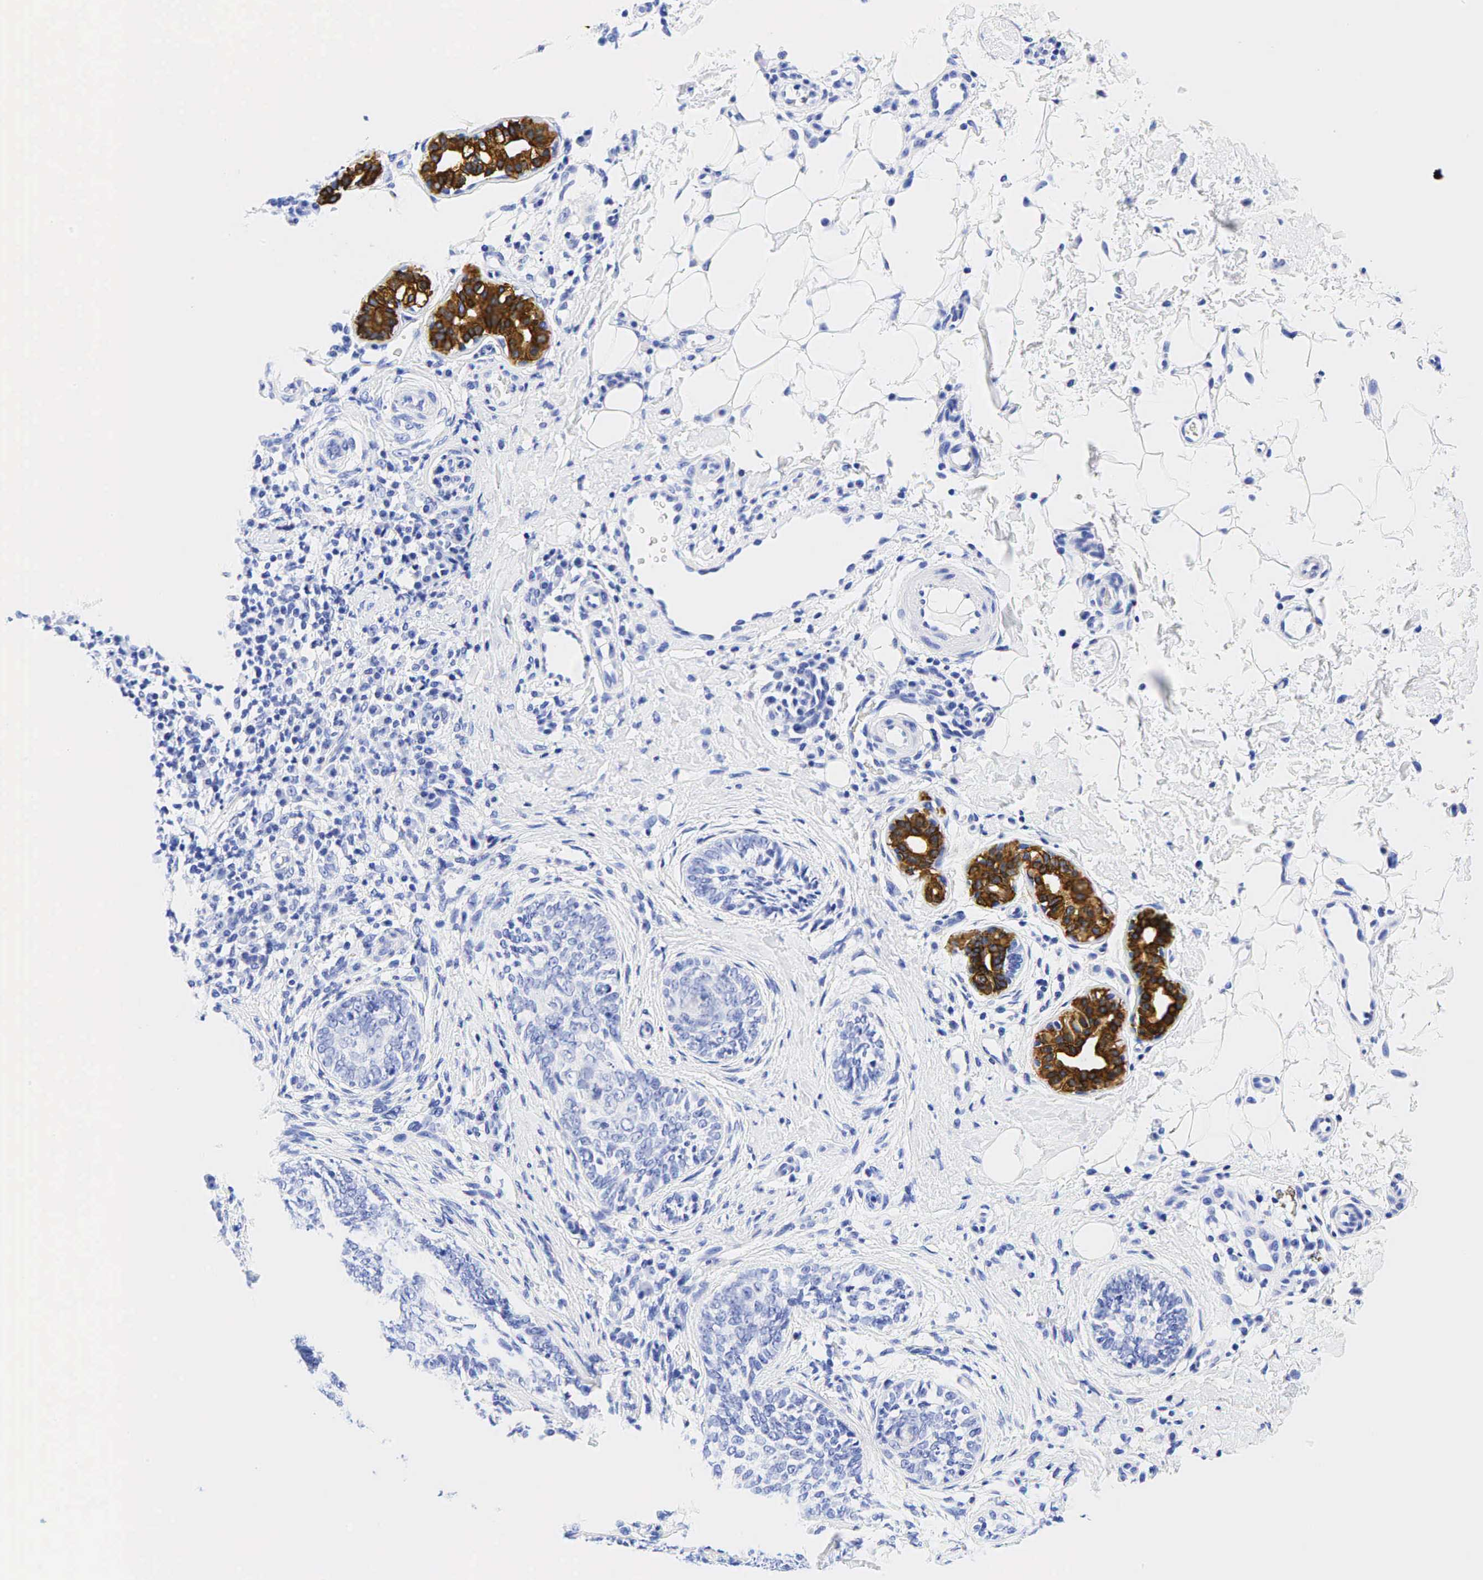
{"staining": {"intensity": "negative", "quantity": "none", "location": "none"}, "tissue": "skin cancer", "cell_type": "Tumor cells", "image_type": "cancer", "snomed": [{"axis": "morphology", "description": "Basal cell carcinoma"}, {"axis": "topography", "description": "Skin"}], "caption": "There is no significant positivity in tumor cells of skin cancer.", "gene": "KRT19", "patient": {"sex": "male", "age": 89}}